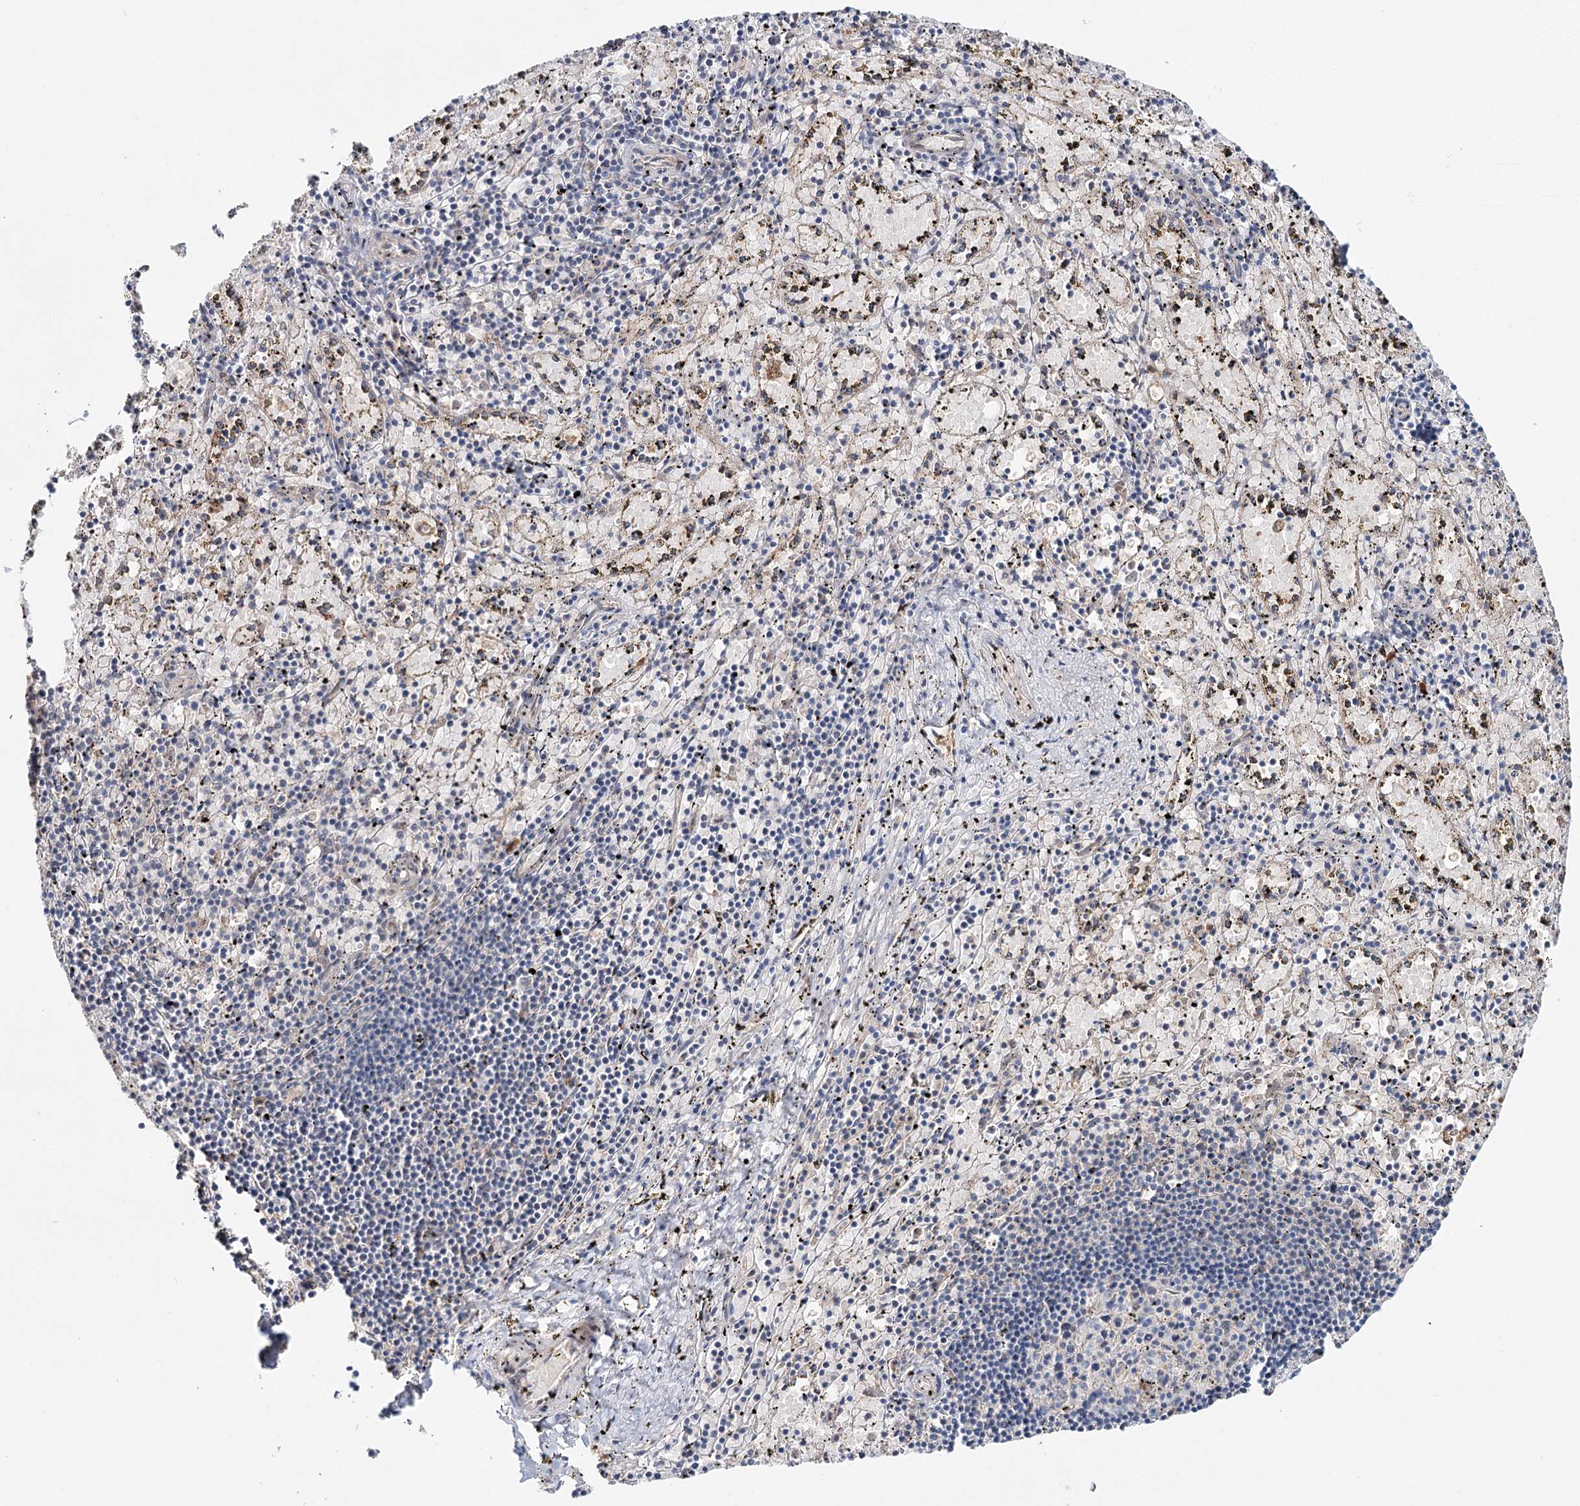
{"staining": {"intensity": "negative", "quantity": "none", "location": "none"}, "tissue": "spleen", "cell_type": "Cells in red pulp", "image_type": "normal", "snomed": [{"axis": "morphology", "description": "Normal tissue, NOS"}, {"axis": "topography", "description": "Spleen"}], "caption": "Human spleen stained for a protein using IHC shows no expression in cells in red pulp.", "gene": "PKP4", "patient": {"sex": "male", "age": 11}}